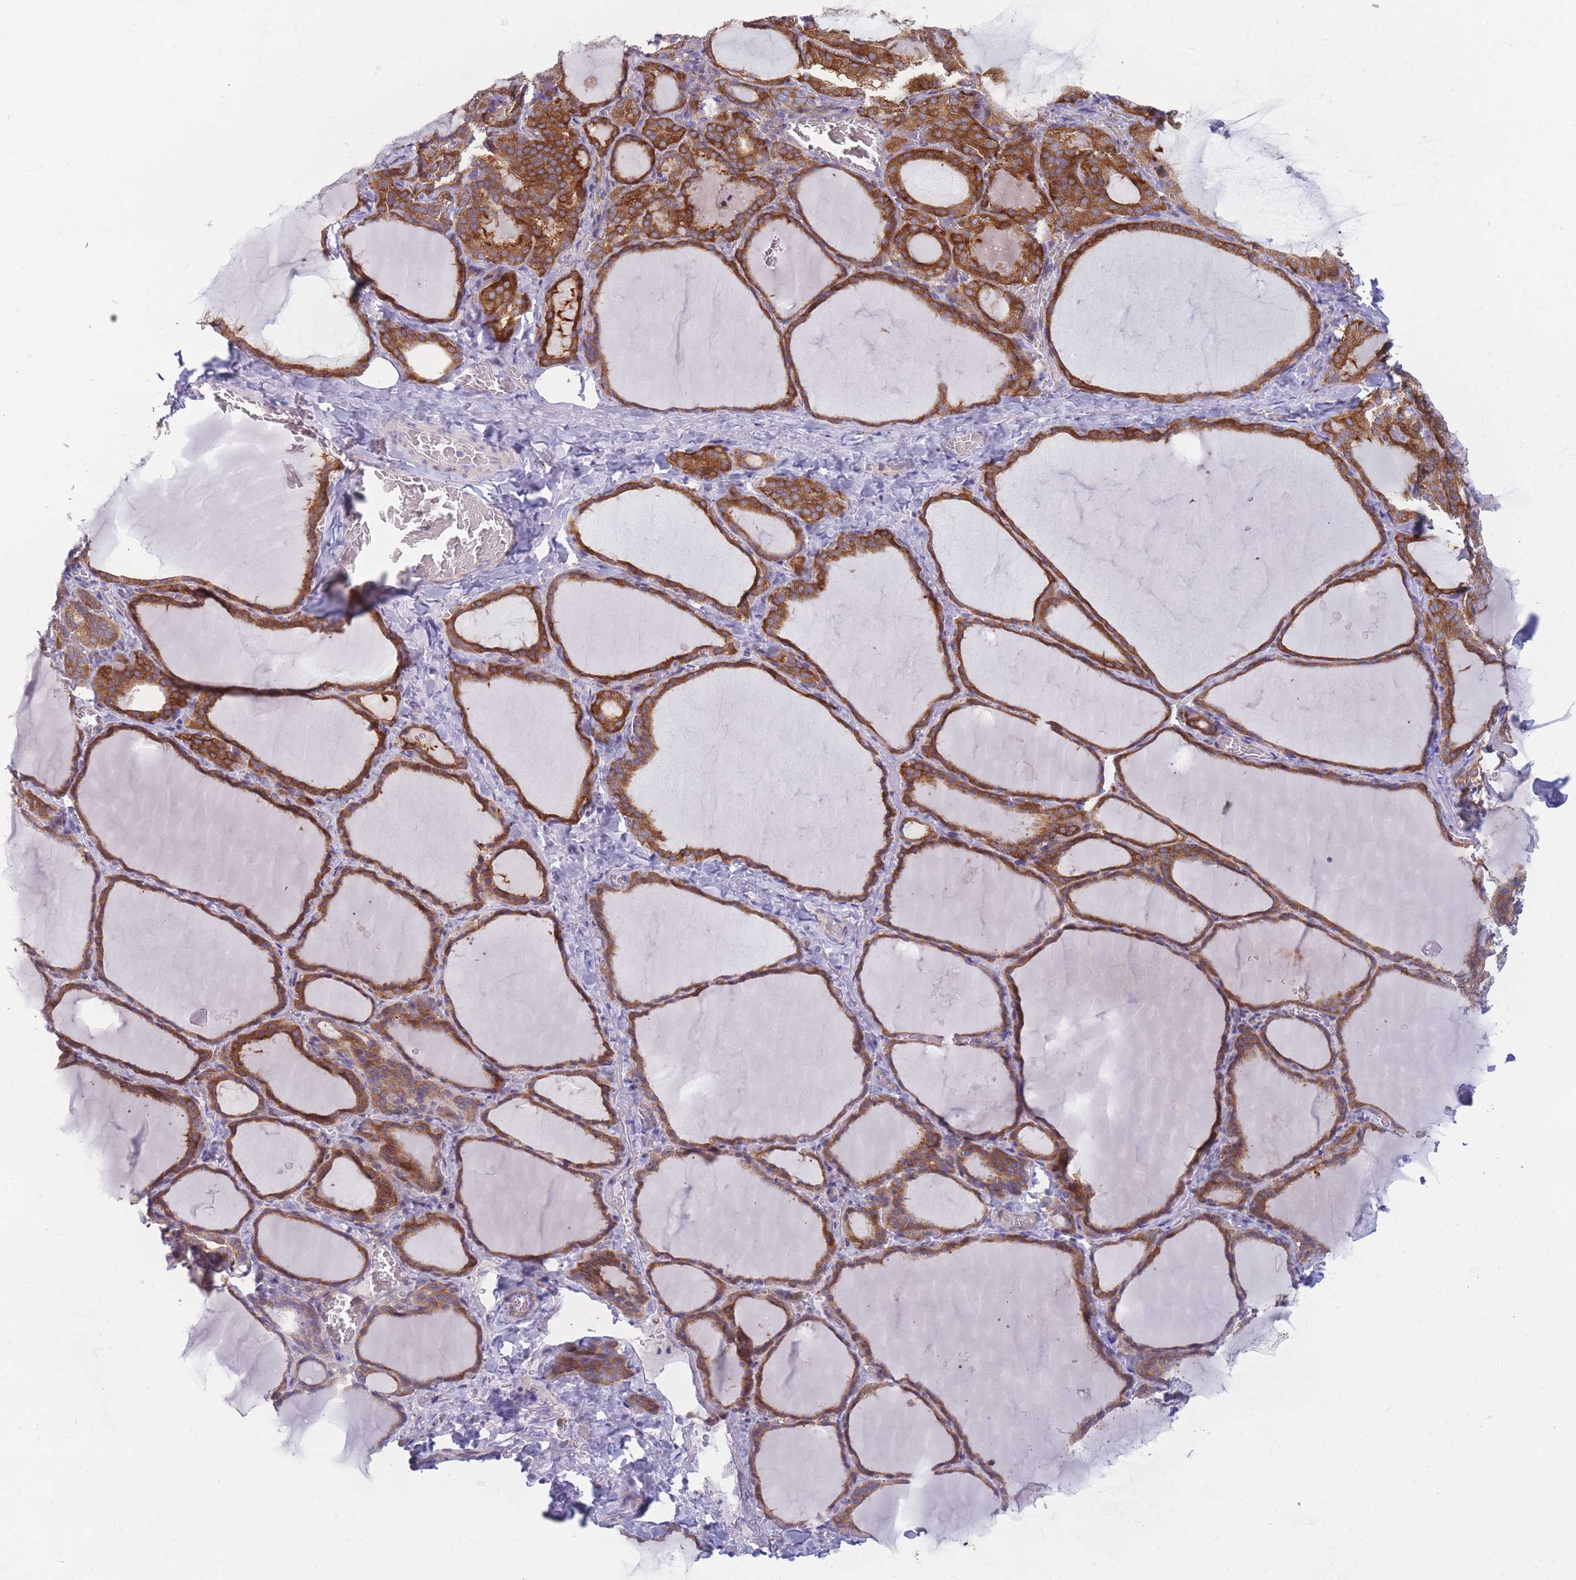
{"staining": {"intensity": "strong", "quantity": "25%-75%", "location": "cytoplasmic/membranous"}, "tissue": "thyroid gland", "cell_type": "Glandular cells", "image_type": "normal", "snomed": [{"axis": "morphology", "description": "Normal tissue, NOS"}, {"axis": "topography", "description": "Thyroid gland"}], "caption": "Glandular cells display strong cytoplasmic/membranous positivity in approximately 25%-75% of cells in unremarkable thyroid gland. (IHC, brightfield microscopy, high magnification).", "gene": "PDE4A", "patient": {"sex": "female", "age": 39}}